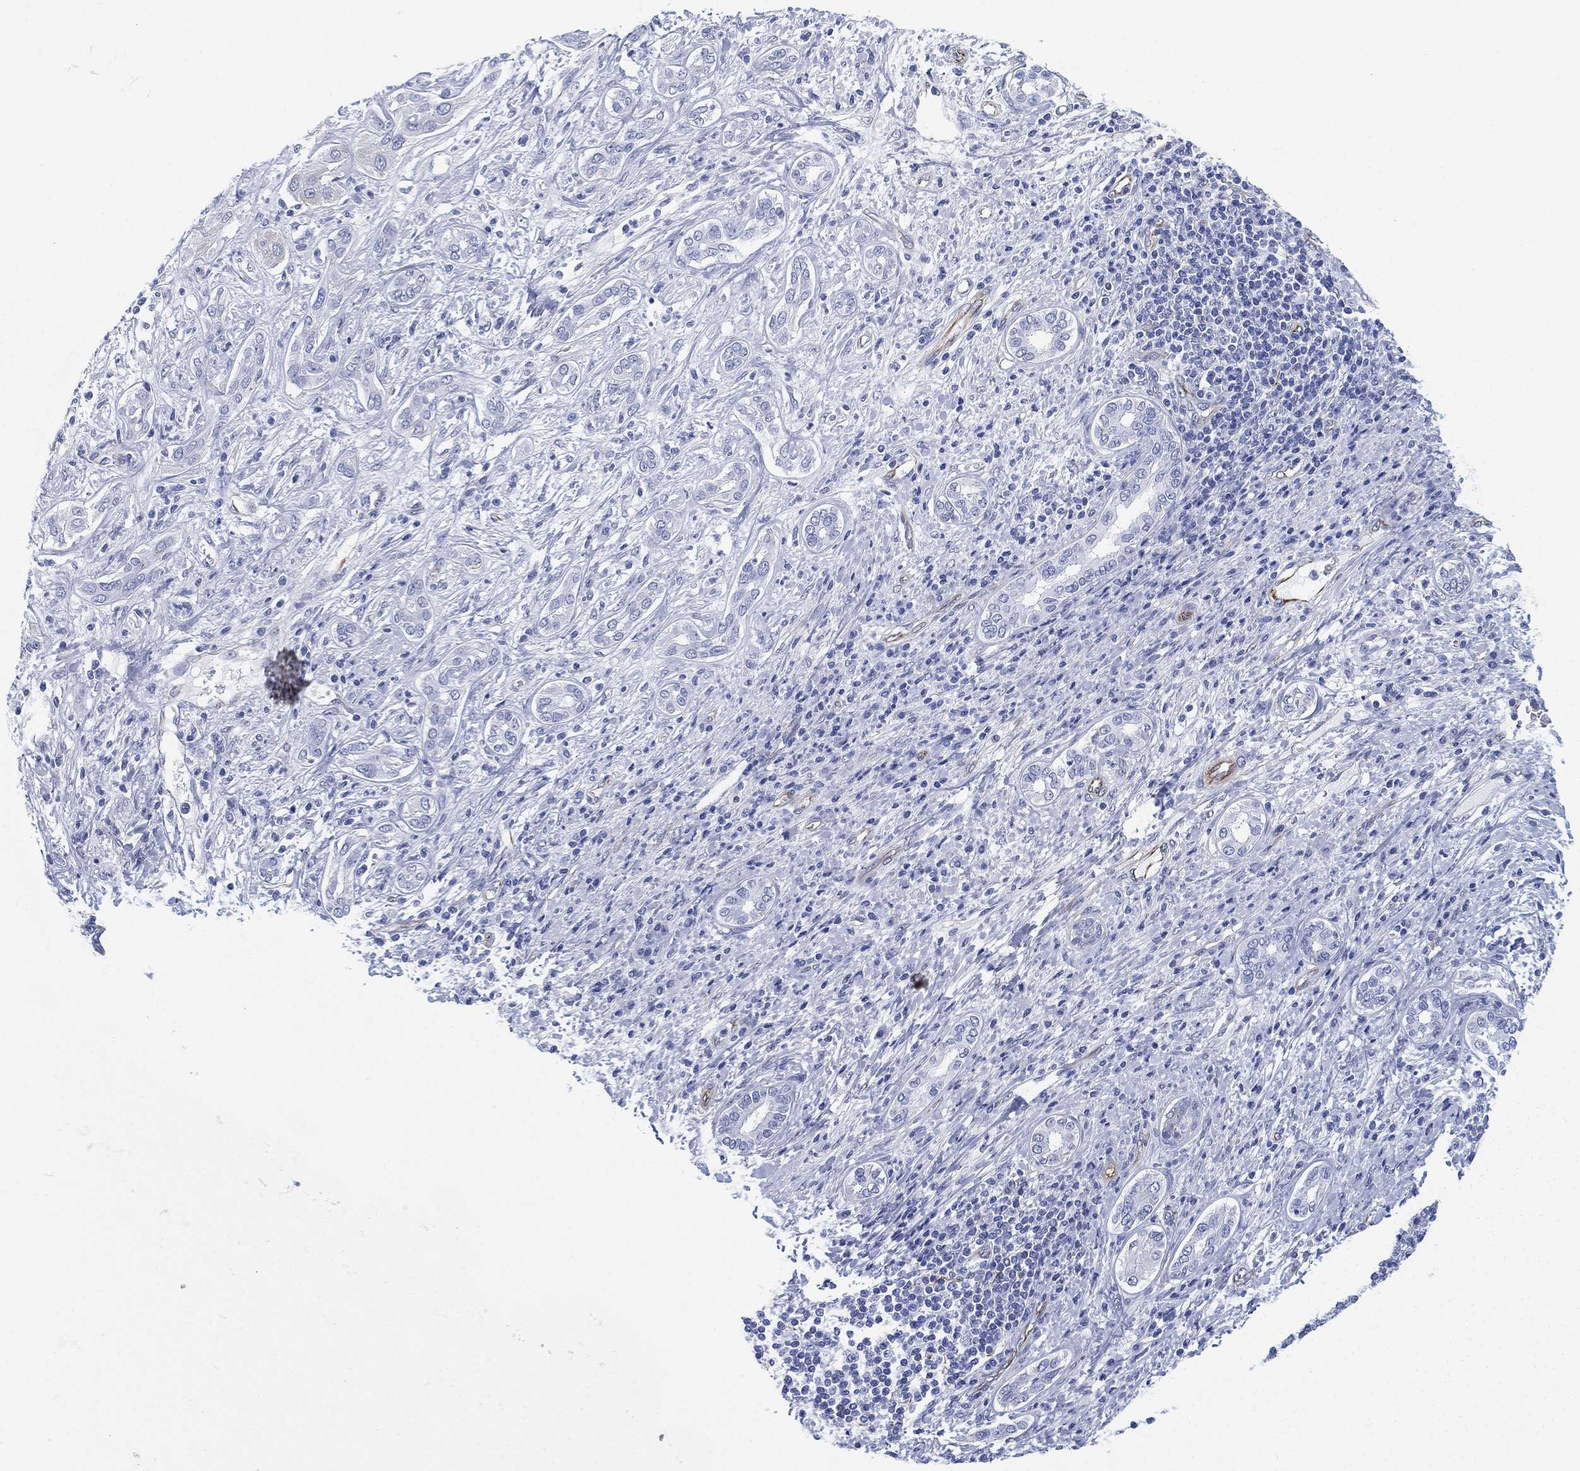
{"staining": {"intensity": "negative", "quantity": "none", "location": "none"}, "tissue": "liver cancer", "cell_type": "Tumor cells", "image_type": "cancer", "snomed": [{"axis": "morphology", "description": "Carcinoma, Hepatocellular, NOS"}, {"axis": "topography", "description": "Liver"}], "caption": "Human liver cancer (hepatocellular carcinoma) stained for a protein using IHC demonstrates no positivity in tumor cells.", "gene": "PSKH2", "patient": {"sex": "male", "age": 65}}